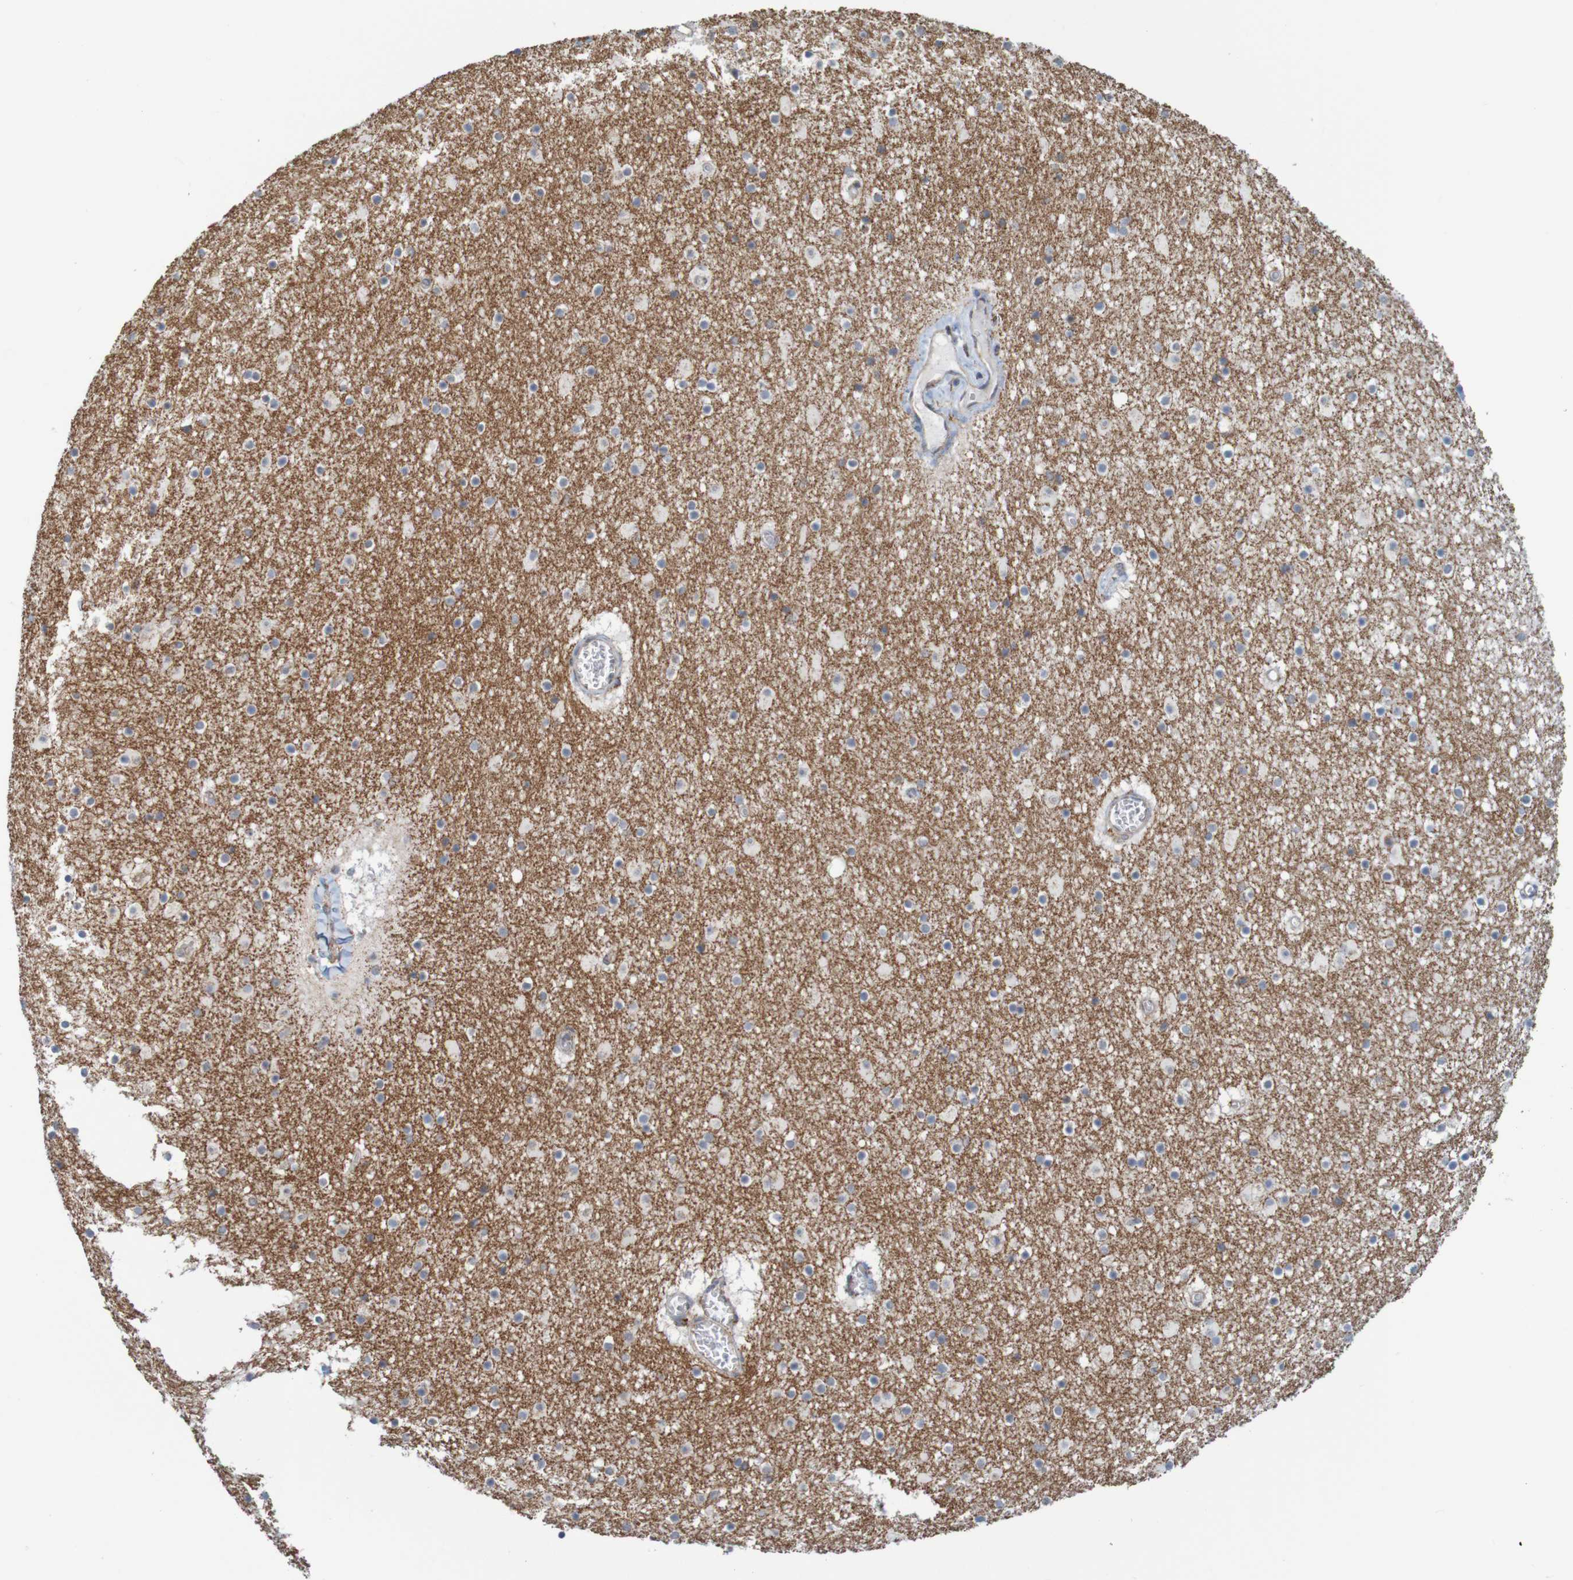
{"staining": {"intensity": "negative", "quantity": "none", "location": "none"}, "tissue": "caudate", "cell_type": "Glial cells", "image_type": "normal", "snomed": [{"axis": "morphology", "description": "Normal tissue, NOS"}, {"axis": "topography", "description": "Lateral ventricle wall"}], "caption": "This is an immunohistochemistry image of benign human caudate. There is no staining in glial cells.", "gene": "PDIA3", "patient": {"sex": "male", "age": 45}}